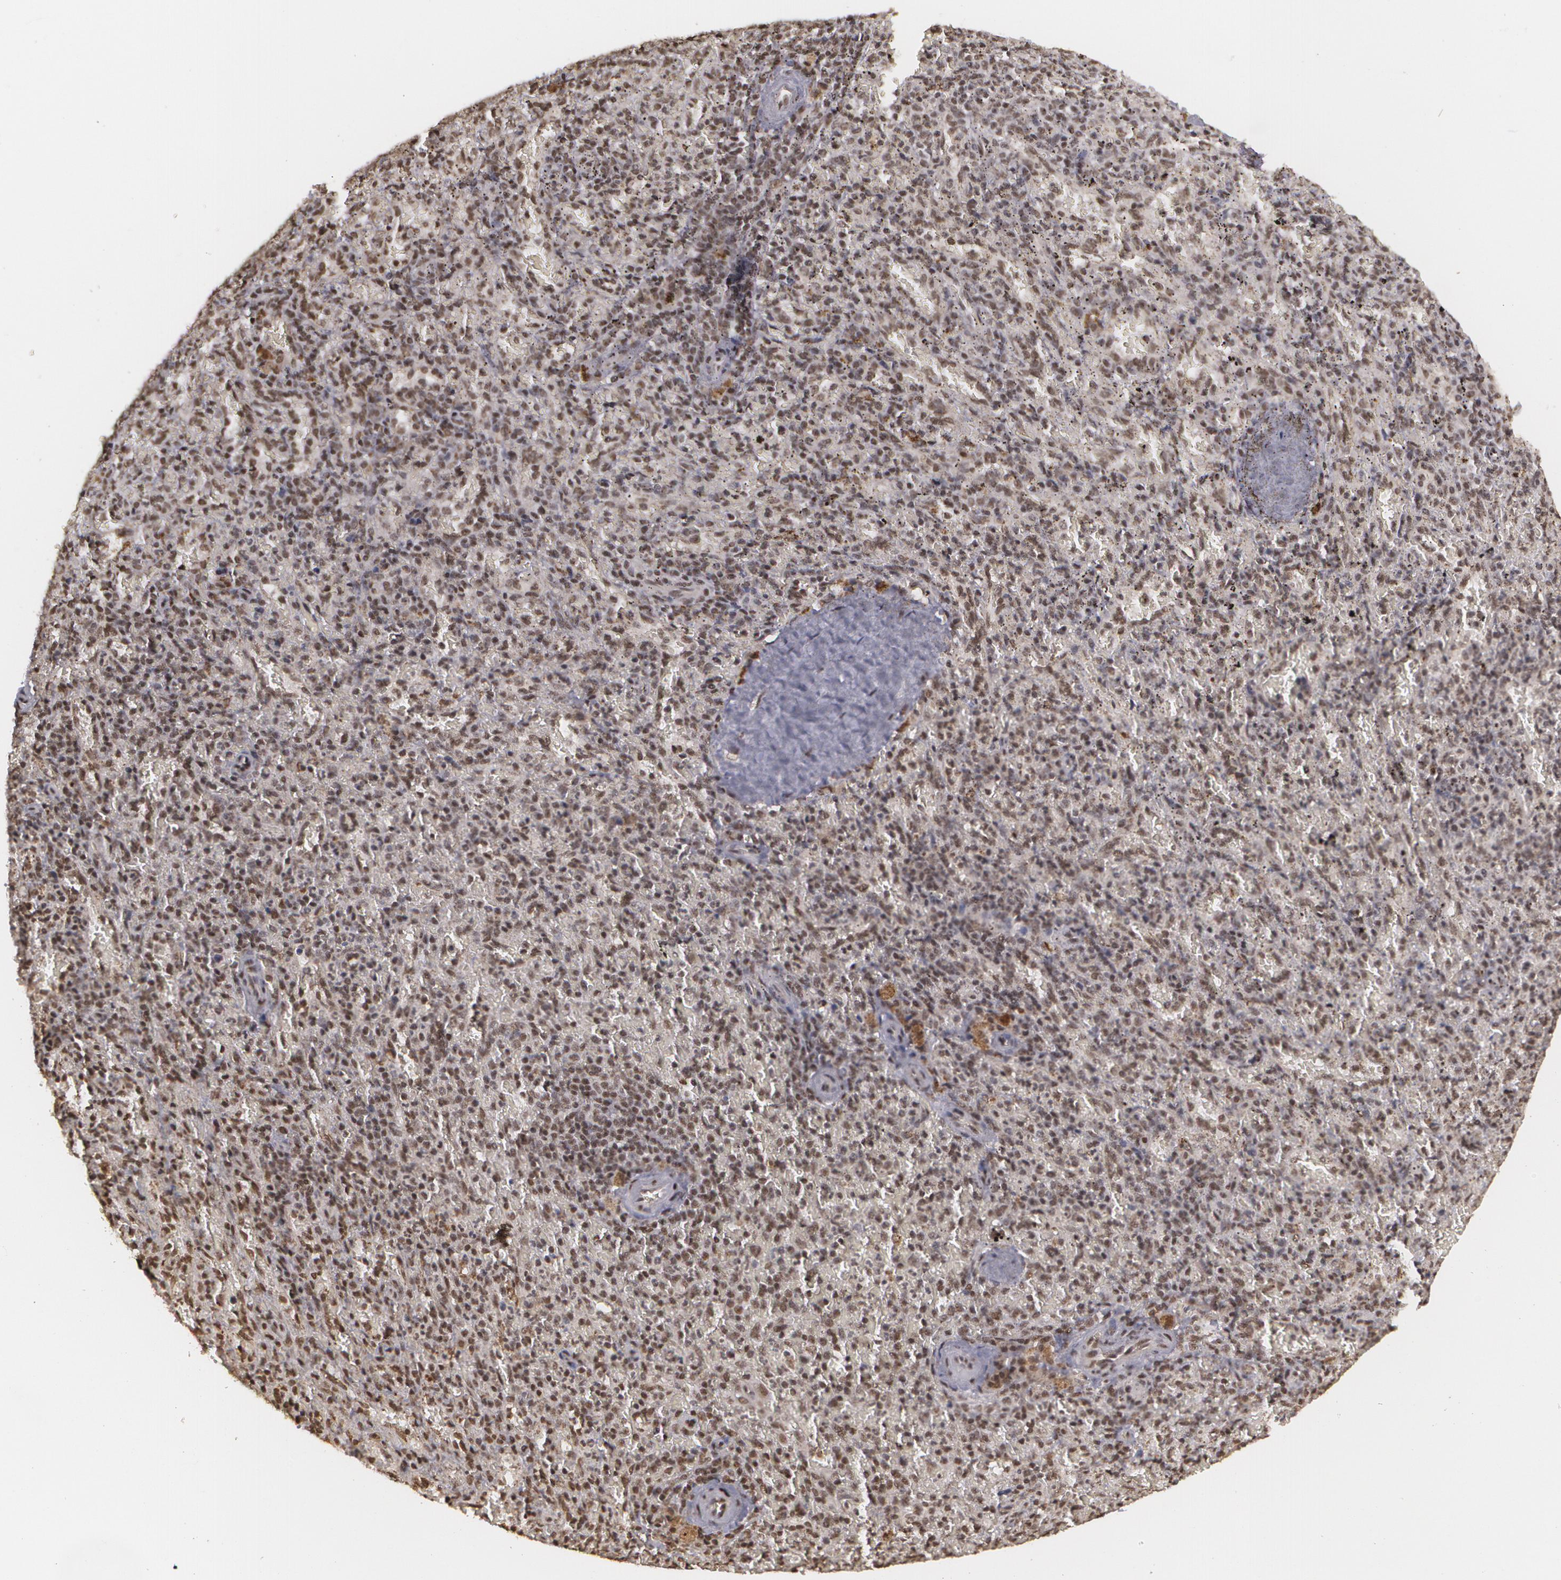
{"staining": {"intensity": "moderate", "quantity": ">75%", "location": "nuclear"}, "tissue": "spleen", "cell_type": "Cells in red pulp", "image_type": "normal", "snomed": [{"axis": "morphology", "description": "Normal tissue, NOS"}, {"axis": "topography", "description": "Spleen"}], "caption": "A photomicrograph of spleen stained for a protein demonstrates moderate nuclear brown staining in cells in red pulp. (Stains: DAB in brown, nuclei in blue, Microscopy: brightfield microscopy at high magnification).", "gene": "RXRB", "patient": {"sex": "female", "age": 50}}